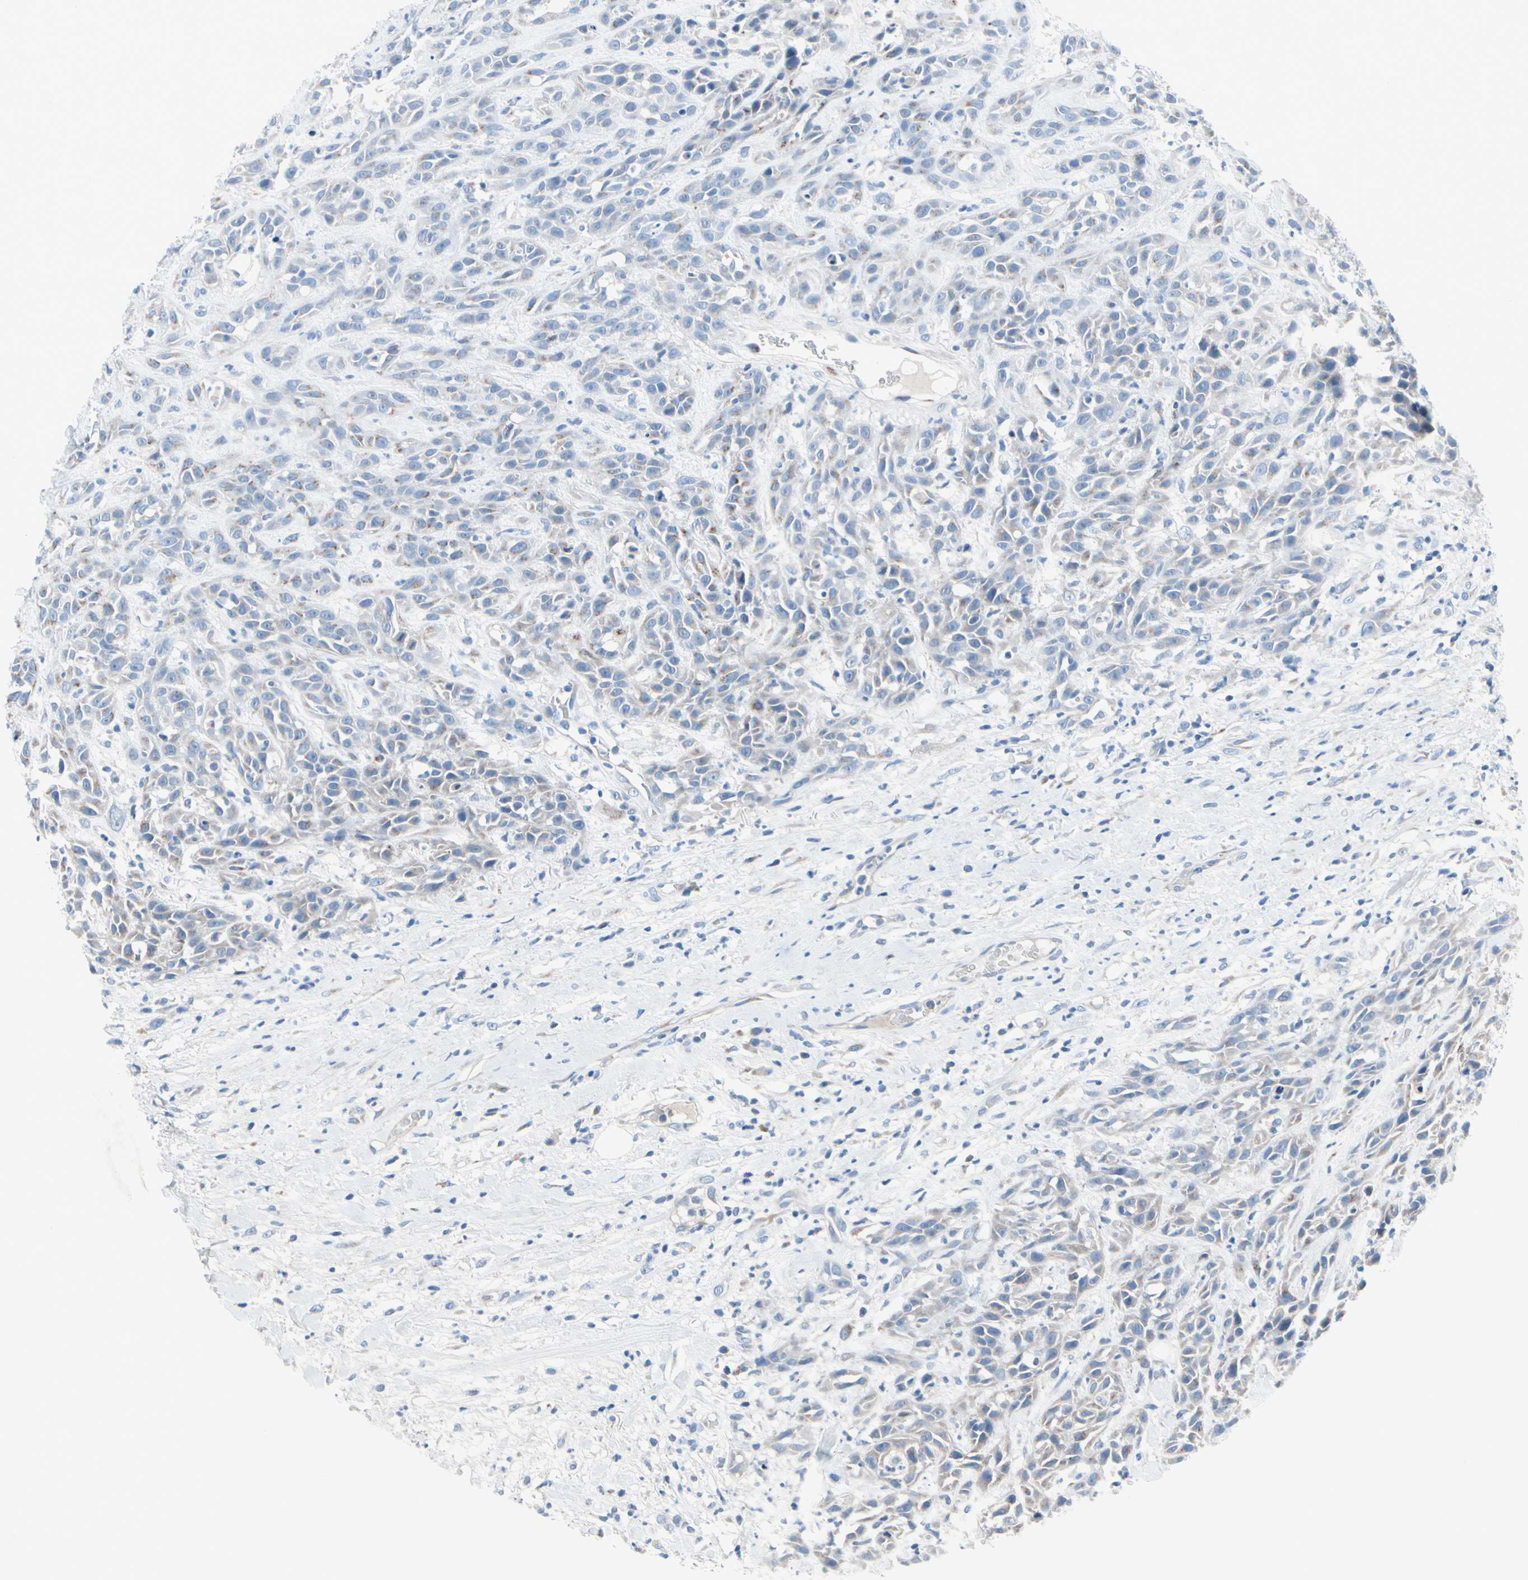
{"staining": {"intensity": "weak", "quantity": "25%-75%", "location": "cytoplasmic/membranous"}, "tissue": "head and neck cancer", "cell_type": "Tumor cells", "image_type": "cancer", "snomed": [{"axis": "morphology", "description": "Normal tissue, NOS"}, {"axis": "morphology", "description": "Squamous cell carcinoma, NOS"}, {"axis": "topography", "description": "Cartilage tissue"}, {"axis": "topography", "description": "Head-Neck"}], "caption": "Immunohistochemical staining of human squamous cell carcinoma (head and neck) exhibits low levels of weak cytoplasmic/membranous protein positivity in approximately 25%-75% of tumor cells.", "gene": "PGR", "patient": {"sex": "male", "age": 62}}